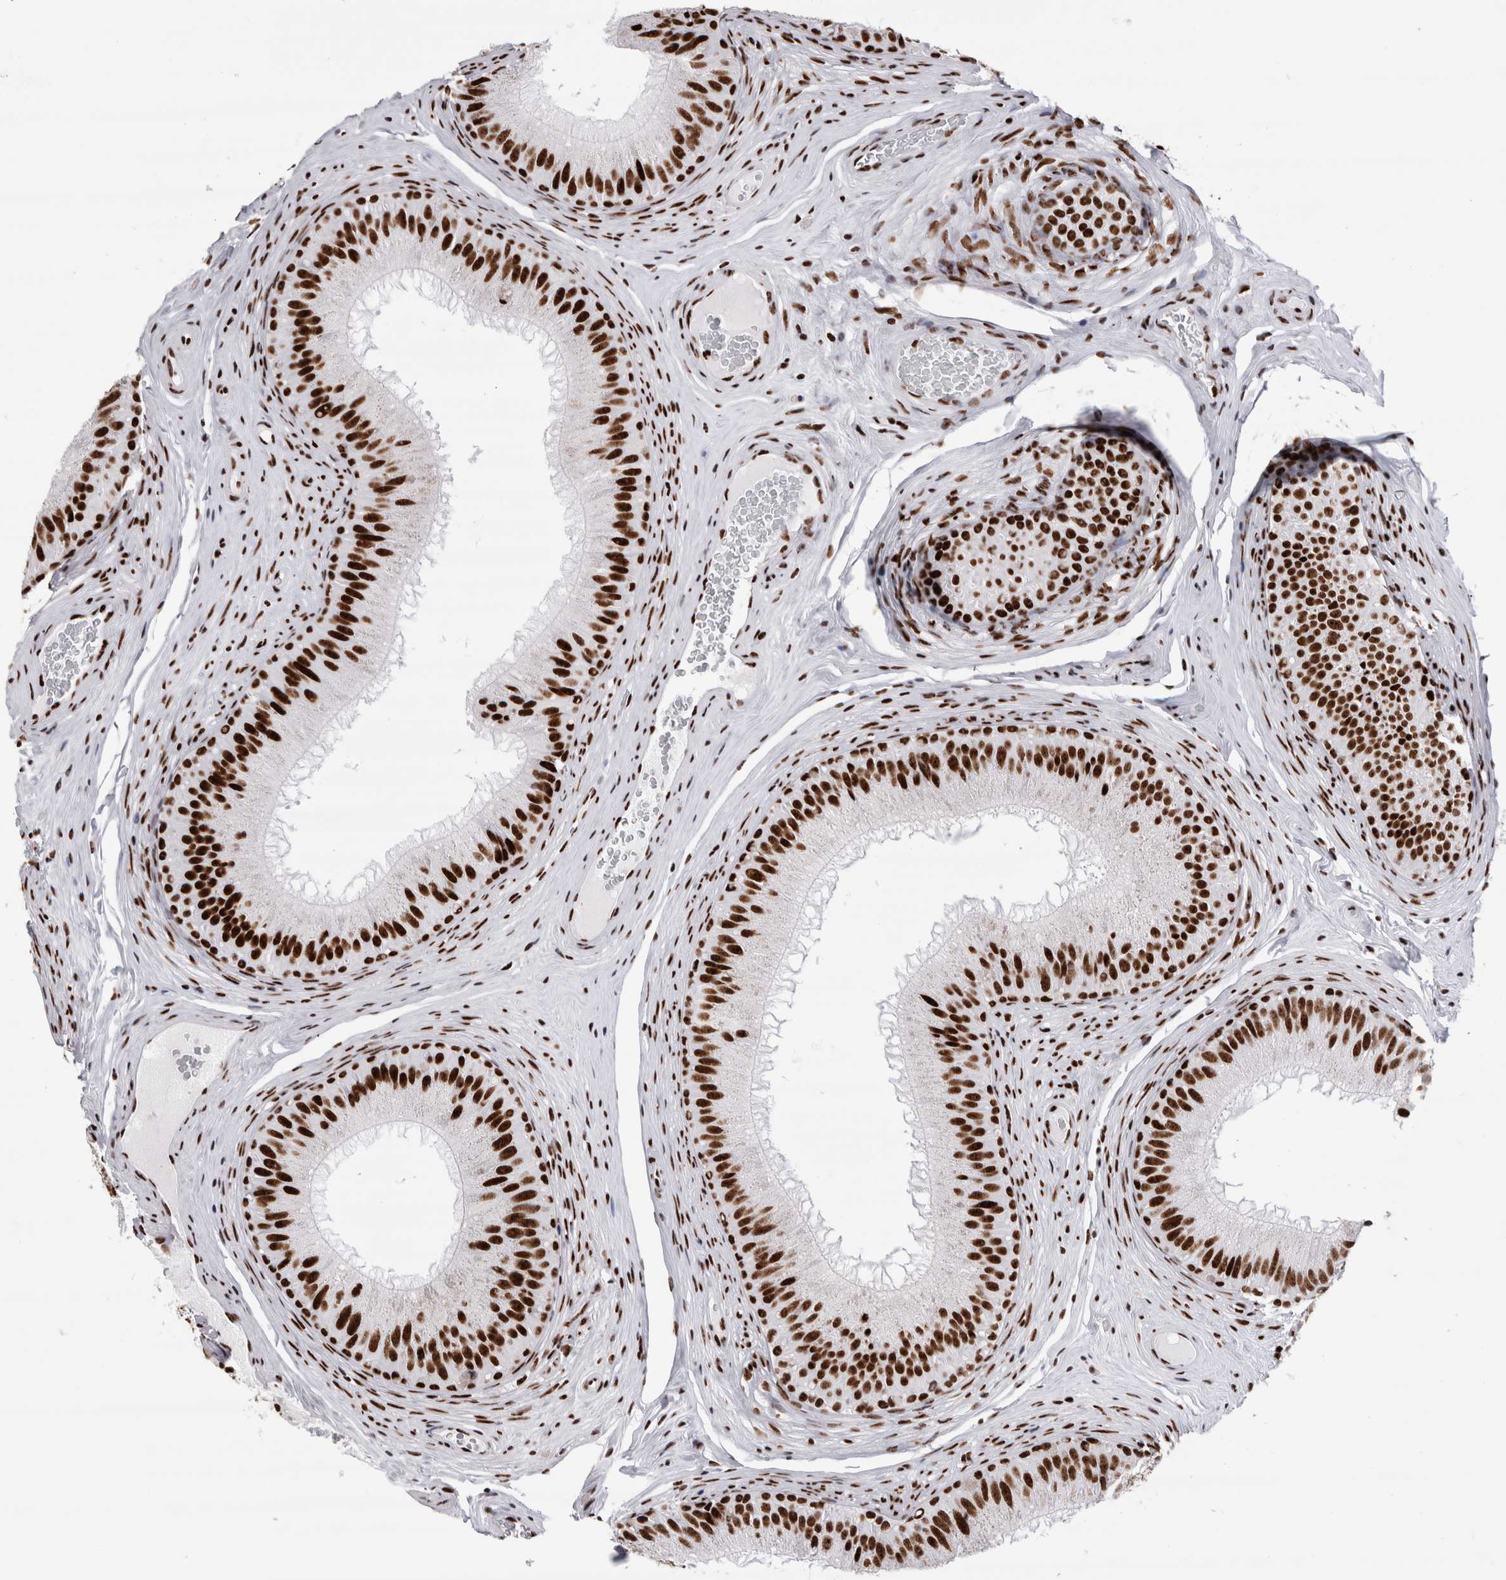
{"staining": {"intensity": "strong", "quantity": ">75%", "location": "nuclear"}, "tissue": "epididymis", "cell_type": "Glandular cells", "image_type": "normal", "snomed": [{"axis": "morphology", "description": "Normal tissue, NOS"}, {"axis": "topography", "description": "Epididymis"}], "caption": "Benign epididymis displays strong nuclear staining in about >75% of glandular cells (Brightfield microscopy of DAB IHC at high magnification)..", "gene": "RBM6", "patient": {"sex": "male", "age": 32}}